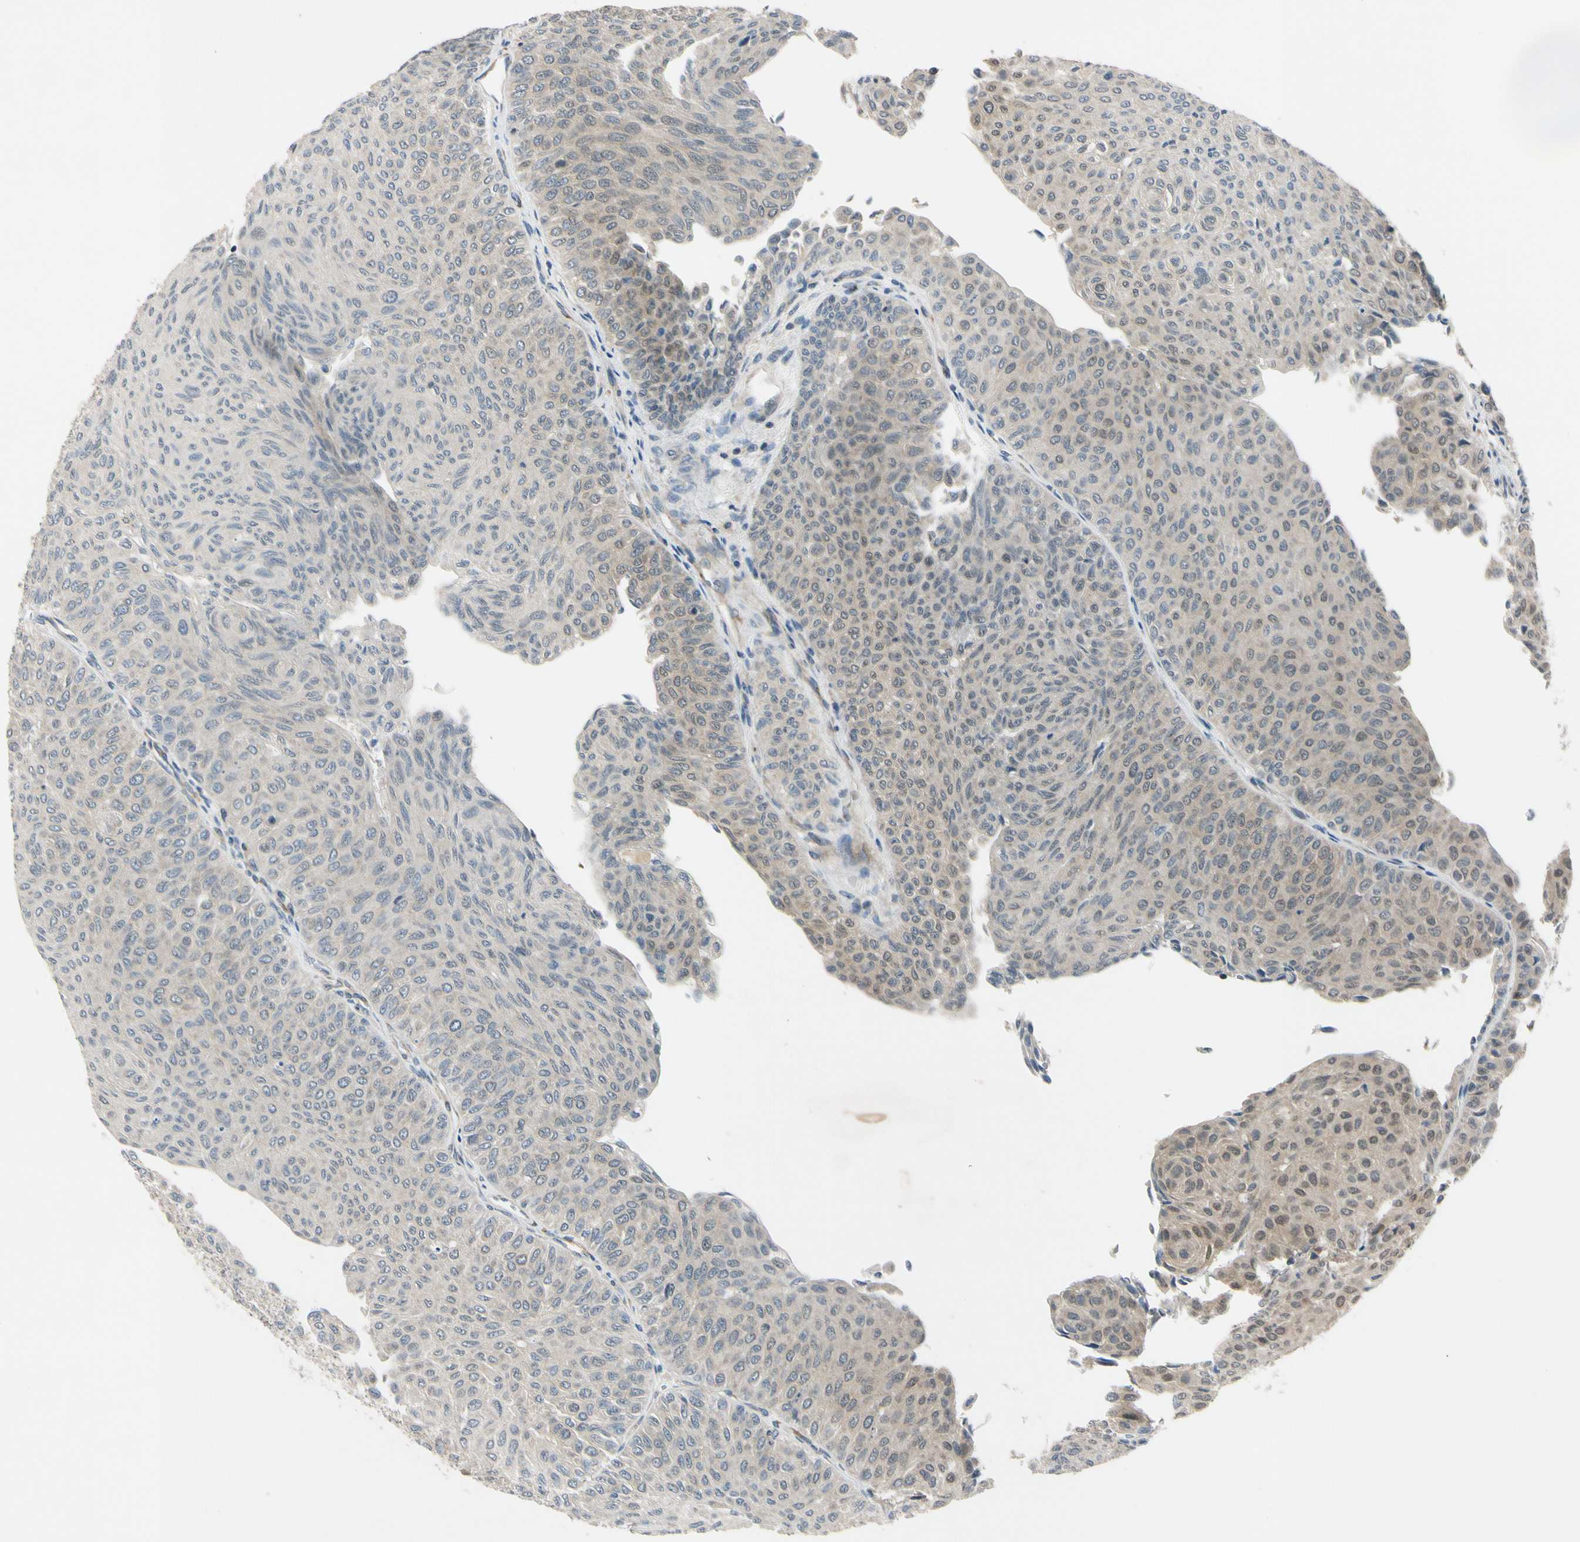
{"staining": {"intensity": "moderate", "quantity": "25%-75%", "location": "cytoplasmic/membranous"}, "tissue": "urothelial cancer", "cell_type": "Tumor cells", "image_type": "cancer", "snomed": [{"axis": "morphology", "description": "Urothelial carcinoma, Low grade"}, {"axis": "topography", "description": "Urinary bladder"}], "caption": "Immunohistochemical staining of urothelial cancer exhibits moderate cytoplasmic/membranous protein positivity in about 25%-75% of tumor cells. Nuclei are stained in blue.", "gene": "RPS6KB2", "patient": {"sex": "male", "age": 78}}